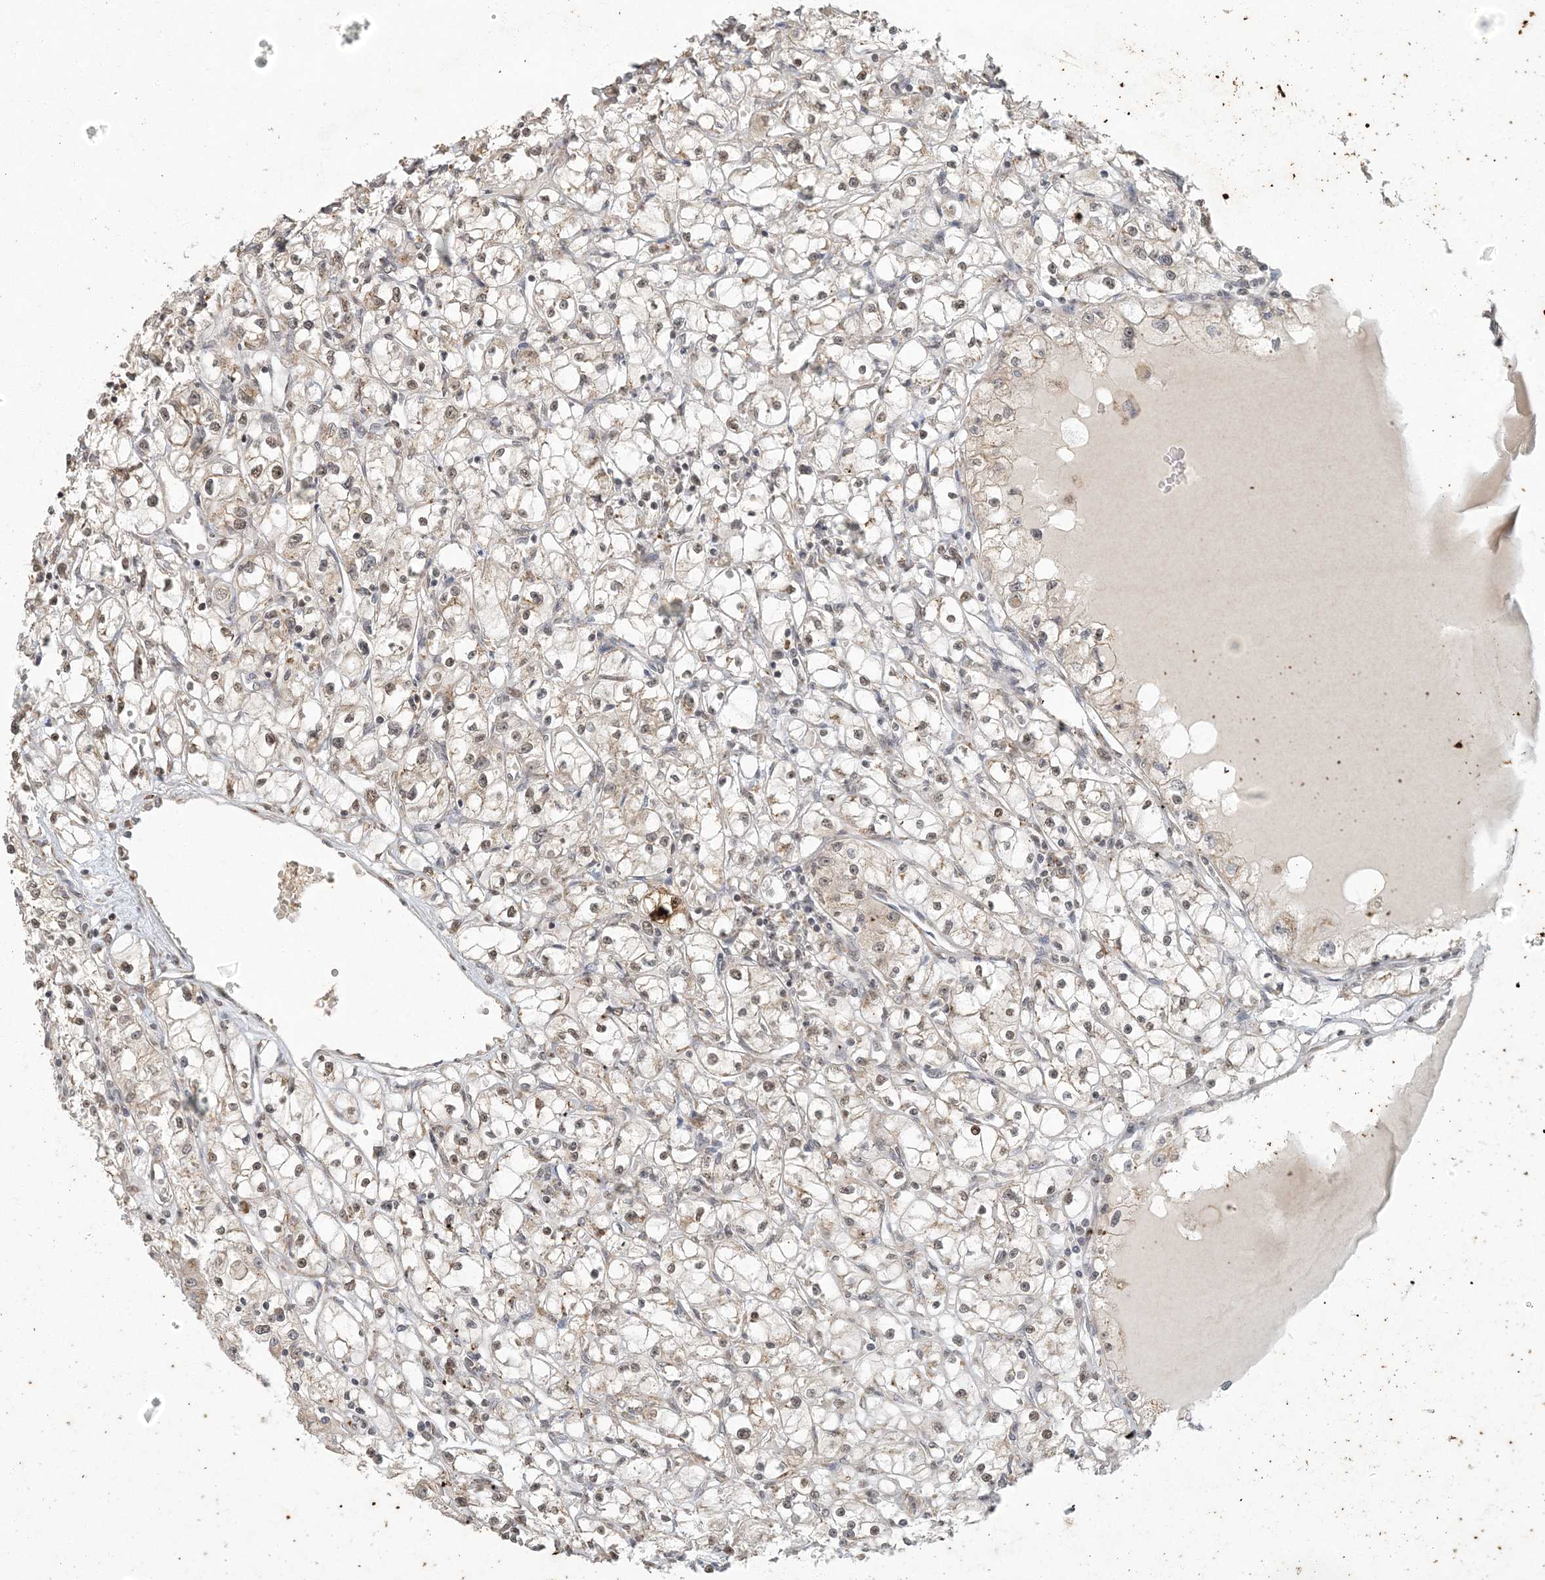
{"staining": {"intensity": "moderate", "quantity": "25%-75%", "location": "nuclear"}, "tissue": "renal cancer", "cell_type": "Tumor cells", "image_type": "cancer", "snomed": [{"axis": "morphology", "description": "Adenocarcinoma, NOS"}, {"axis": "topography", "description": "Kidney"}], "caption": "Protein staining exhibits moderate nuclear positivity in approximately 25%-75% of tumor cells in renal adenocarcinoma.", "gene": "AK9", "patient": {"sex": "male", "age": 56}}